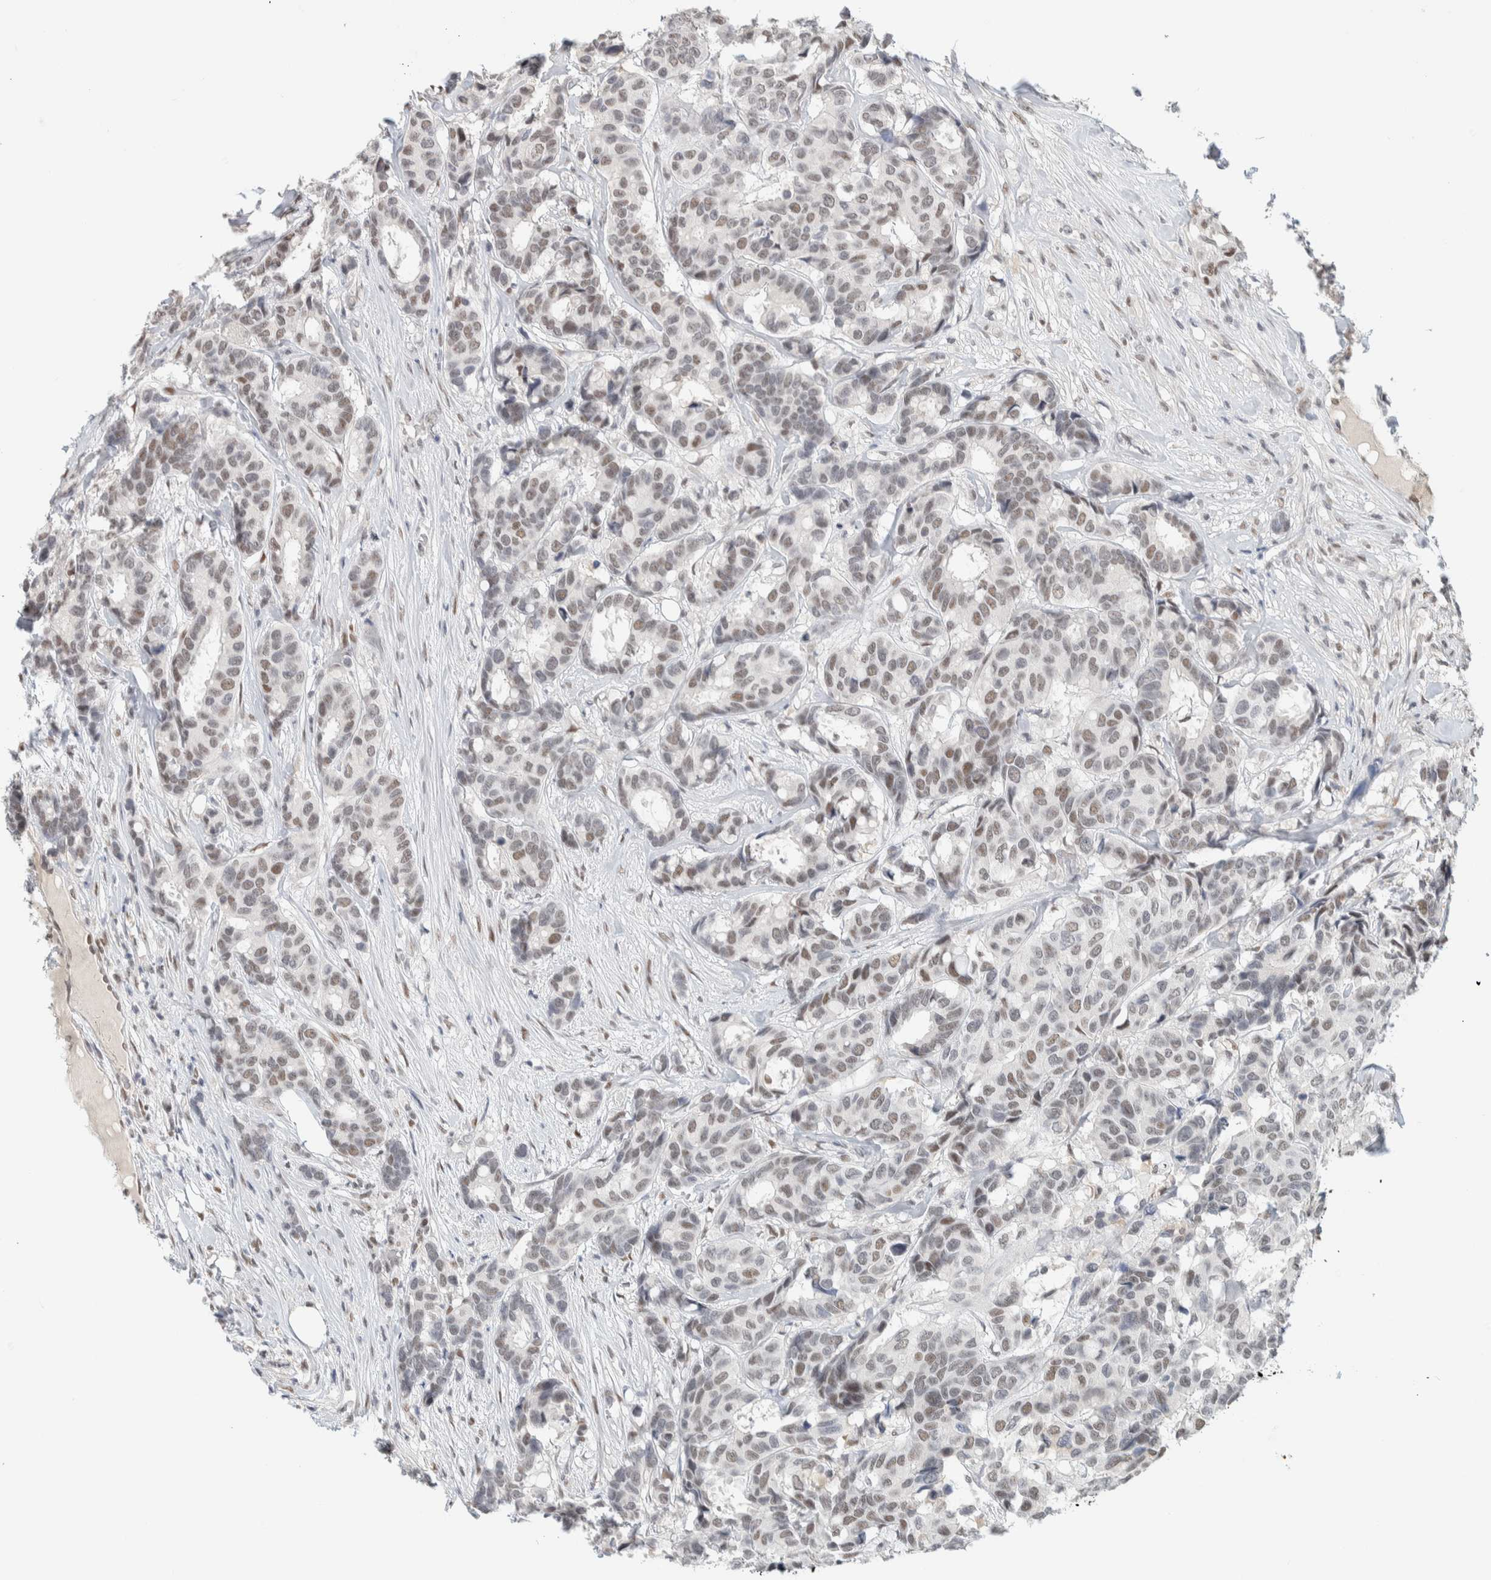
{"staining": {"intensity": "weak", "quantity": ">75%", "location": "nuclear"}, "tissue": "breast cancer", "cell_type": "Tumor cells", "image_type": "cancer", "snomed": [{"axis": "morphology", "description": "Duct carcinoma"}, {"axis": "topography", "description": "Breast"}], "caption": "Breast cancer (intraductal carcinoma) tissue shows weak nuclear expression in about >75% of tumor cells", "gene": "PUS7", "patient": {"sex": "female", "age": 87}}